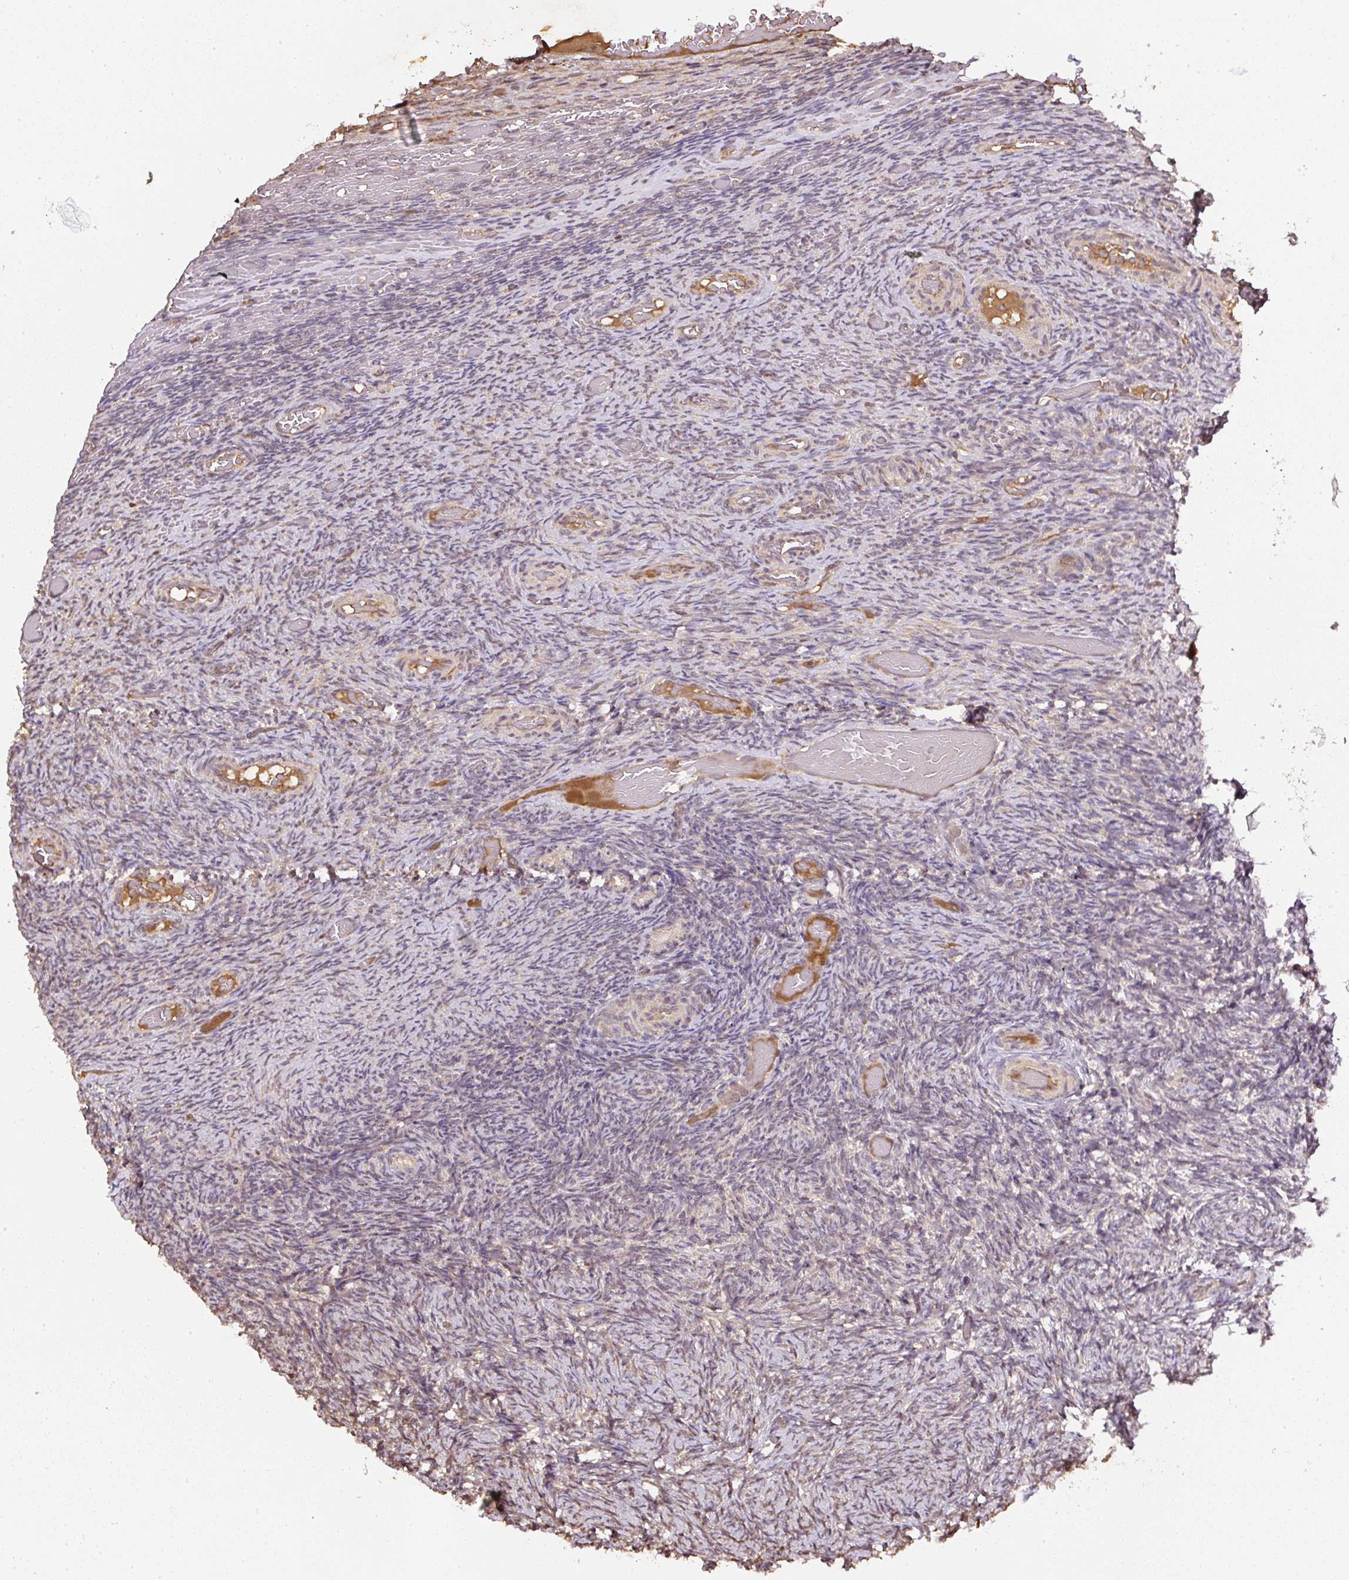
{"staining": {"intensity": "weak", "quantity": "25%-75%", "location": "cytoplasmic/membranous,nuclear"}, "tissue": "ovary", "cell_type": "Ovarian stroma cells", "image_type": "normal", "snomed": [{"axis": "morphology", "description": "Normal tissue, NOS"}, {"axis": "topography", "description": "Ovary"}], "caption": "Unremarkable ovary was stained to show a protein in brown. There is low levels of weak cytoplasmic/membranous,nuclear expression in approximately 25%-75% of ovarian stroma cells. (IHC, brightfield microscopy, high magnification).", "gene": "TMEM170B", "patient": {"sex": "female", "age": 34}}